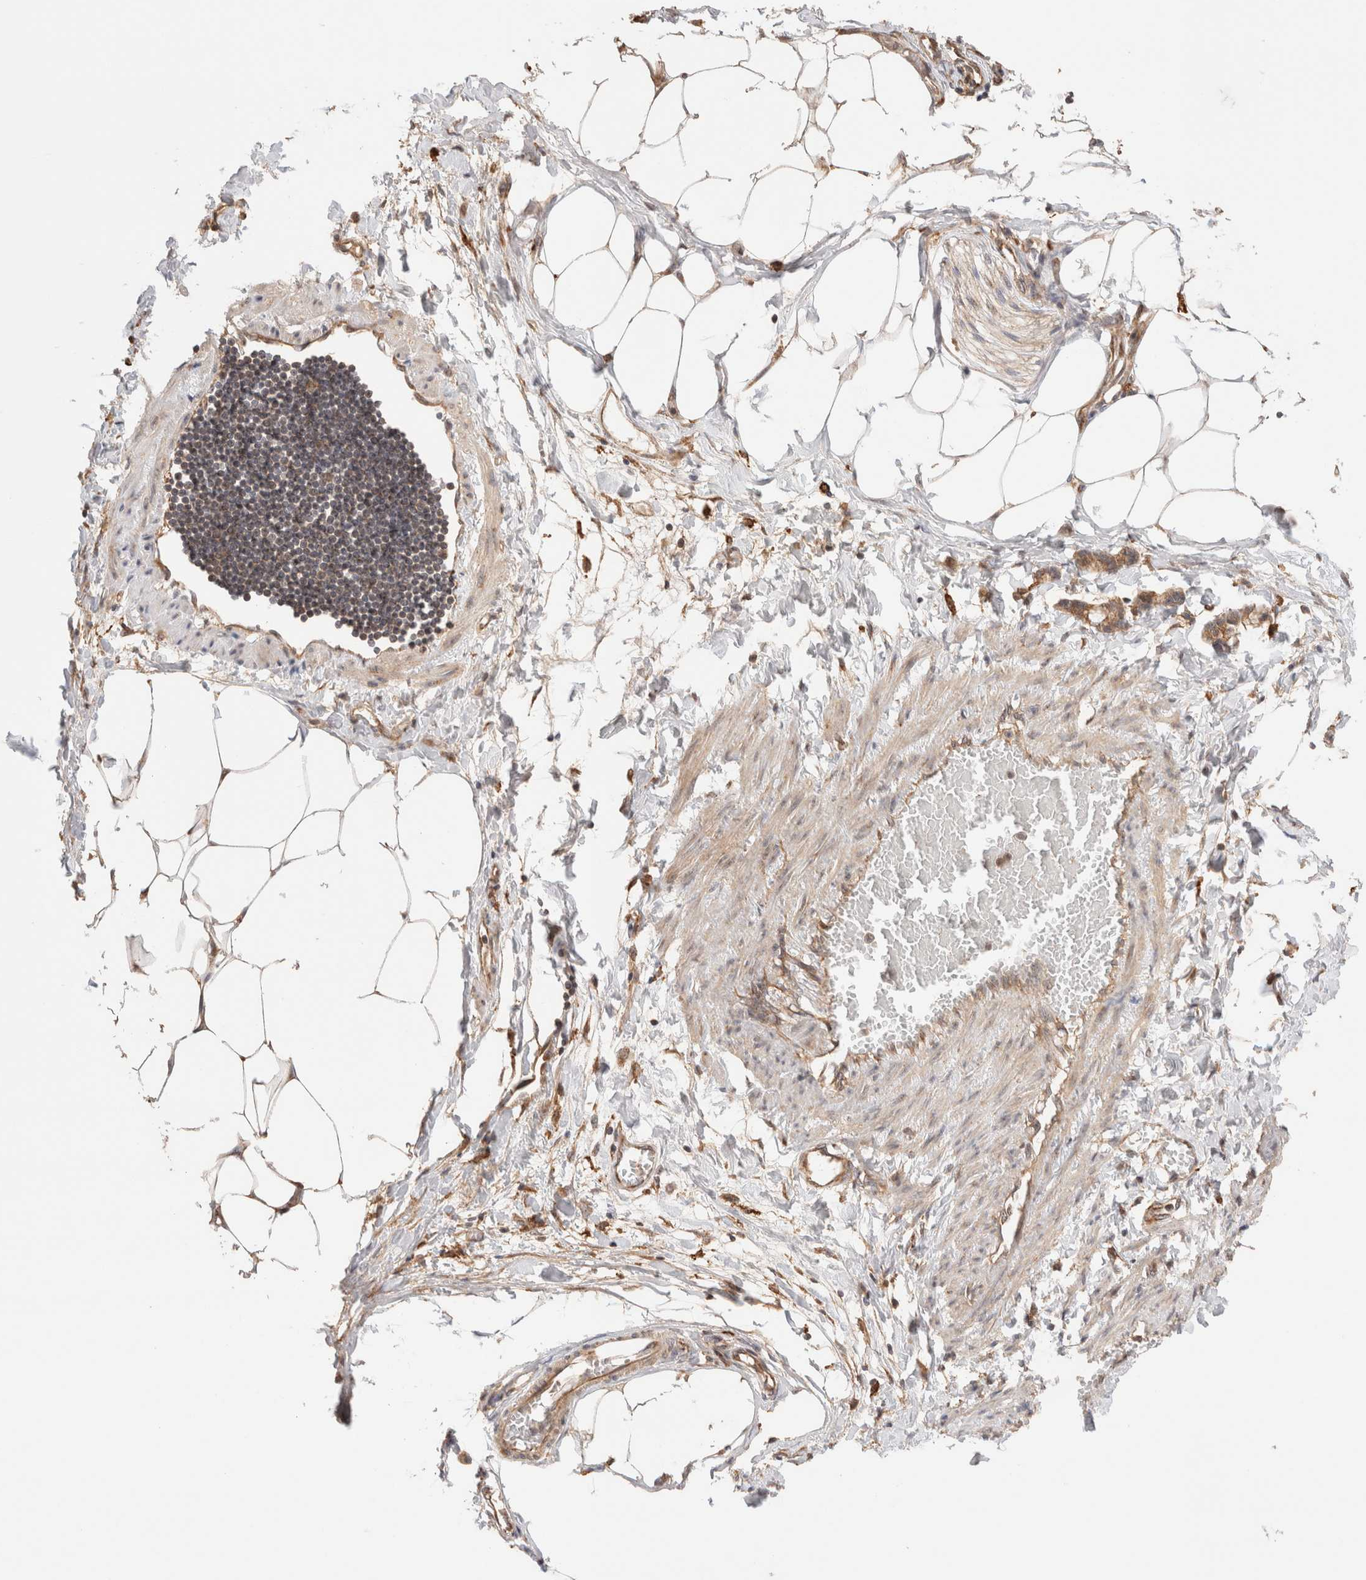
{"staining": {"intensity": "moderate", "quantity": ">75%", "location": "cytoplasmic/membranous"}, "tissue": "adipose tissue", "cell_type": "Adipocytes", "image_type": "normal", "snomed": [{"axis": "morphology", "description": "Normal tissue, NOS"}, {"axis": "morphology", "description": "Adenocarcinoma, NOS"}, {"axis": "topography", "description": "Colon"}, {"axis": "topography", "description": "Peripheral nerve tissue"}], "caption": "Brown immunohistochemical staining in normal human adipose tissue shows moderate cytoplasmic/membranous positivity in about >75% of adipocytes.", "gene": "SIKE1", "patient": {"sex": "male", "age": 14}}